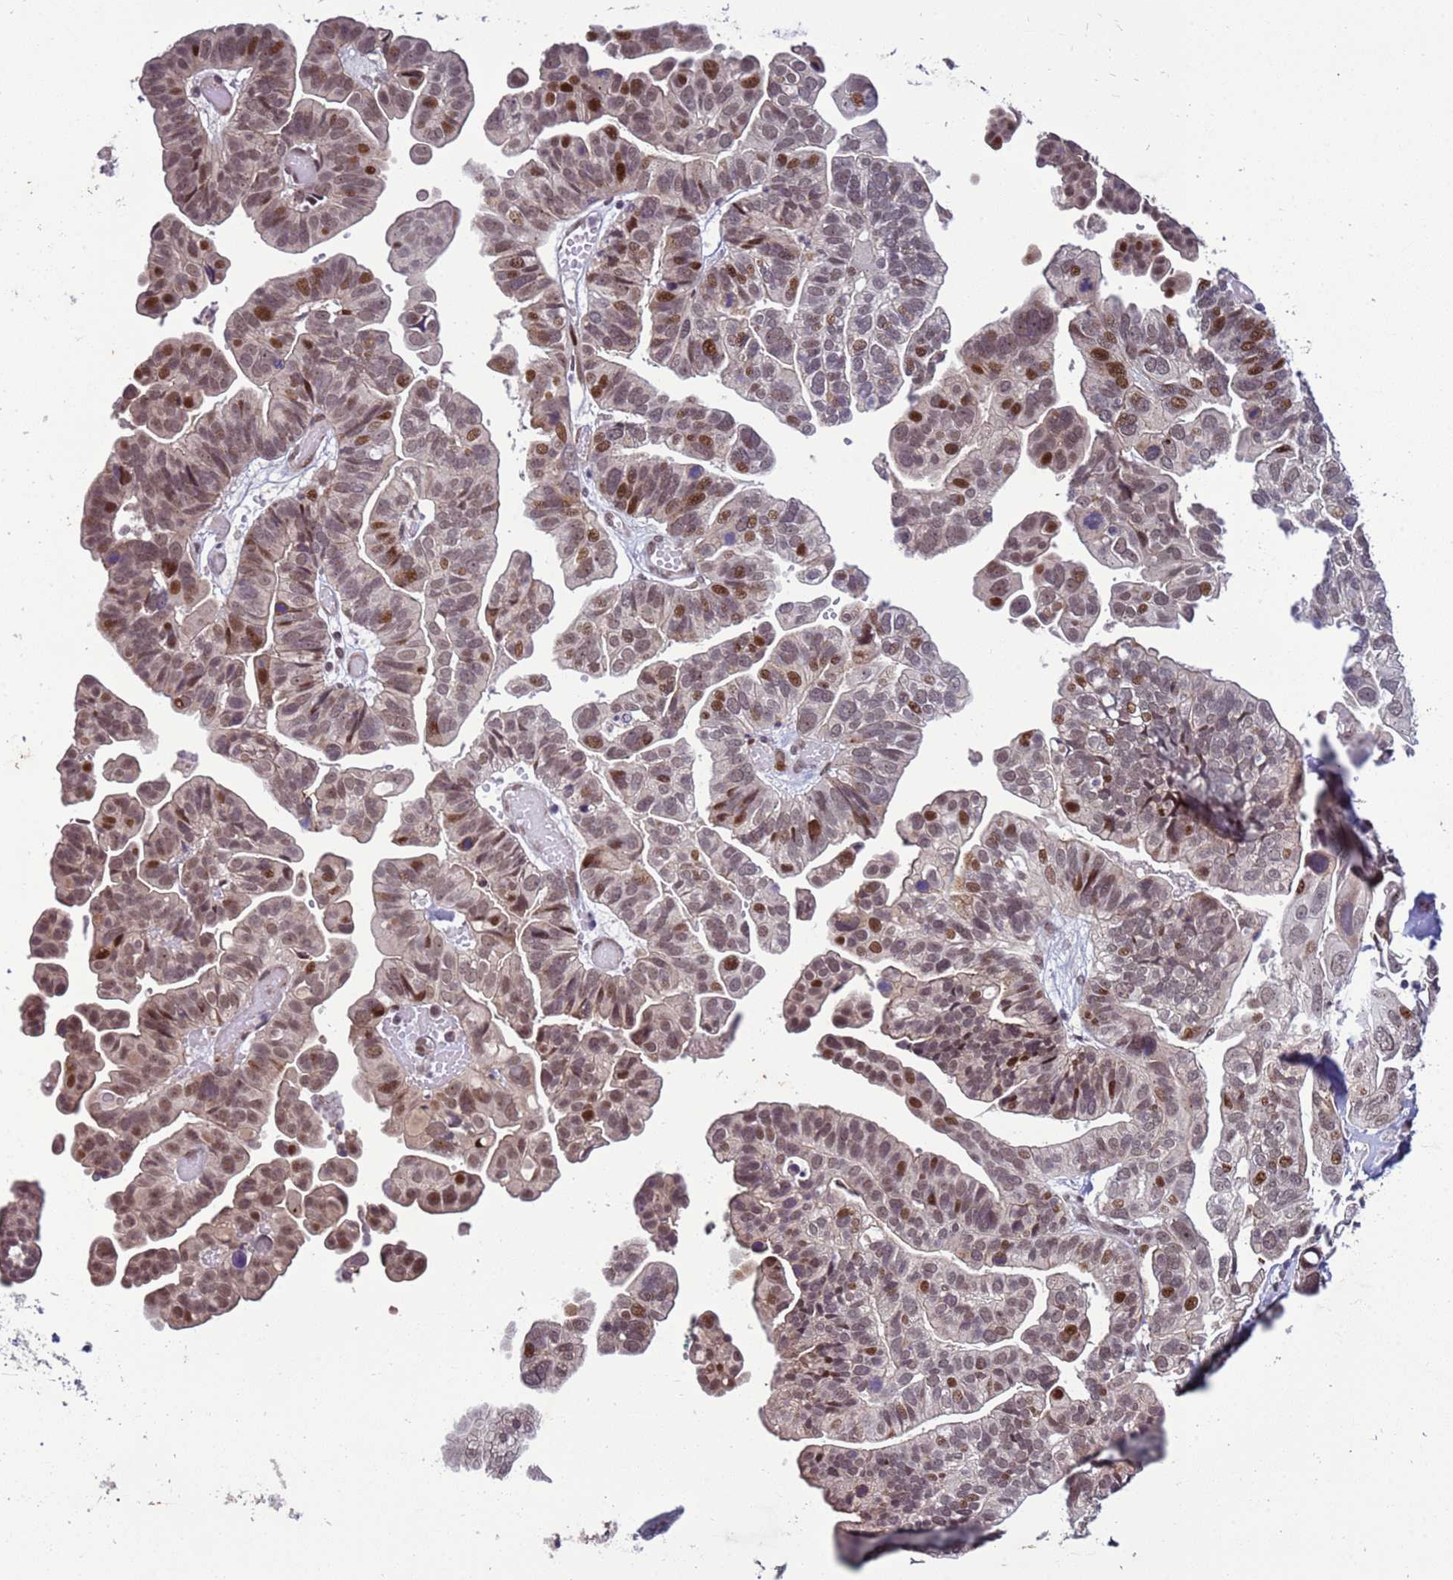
{"staining": {"intensity": "moderate", "quantity": "25%-75%", "location": "nuclear"}, "tissue": "ovarian cancer", "cell_type": "Tumor cells", "image_type": "cancer", "snomed": [{"axis": "morphology", "description": "Cystadenocarcinoma, serous, NOS"}, {"axis": "topography", "description": "Ovary"}], "caption": "Tumor cells demonstrate moderate nuclear expression in approximately 25%-75% of cells in ovarian serous cystadenocarcinoma. Using DAB (brown) and hematoxylin (blue) stains, captured at high magnification using brightfield microscopy.", "gene": "SHC3", "patient": {"sex": "female", "age": 56}}